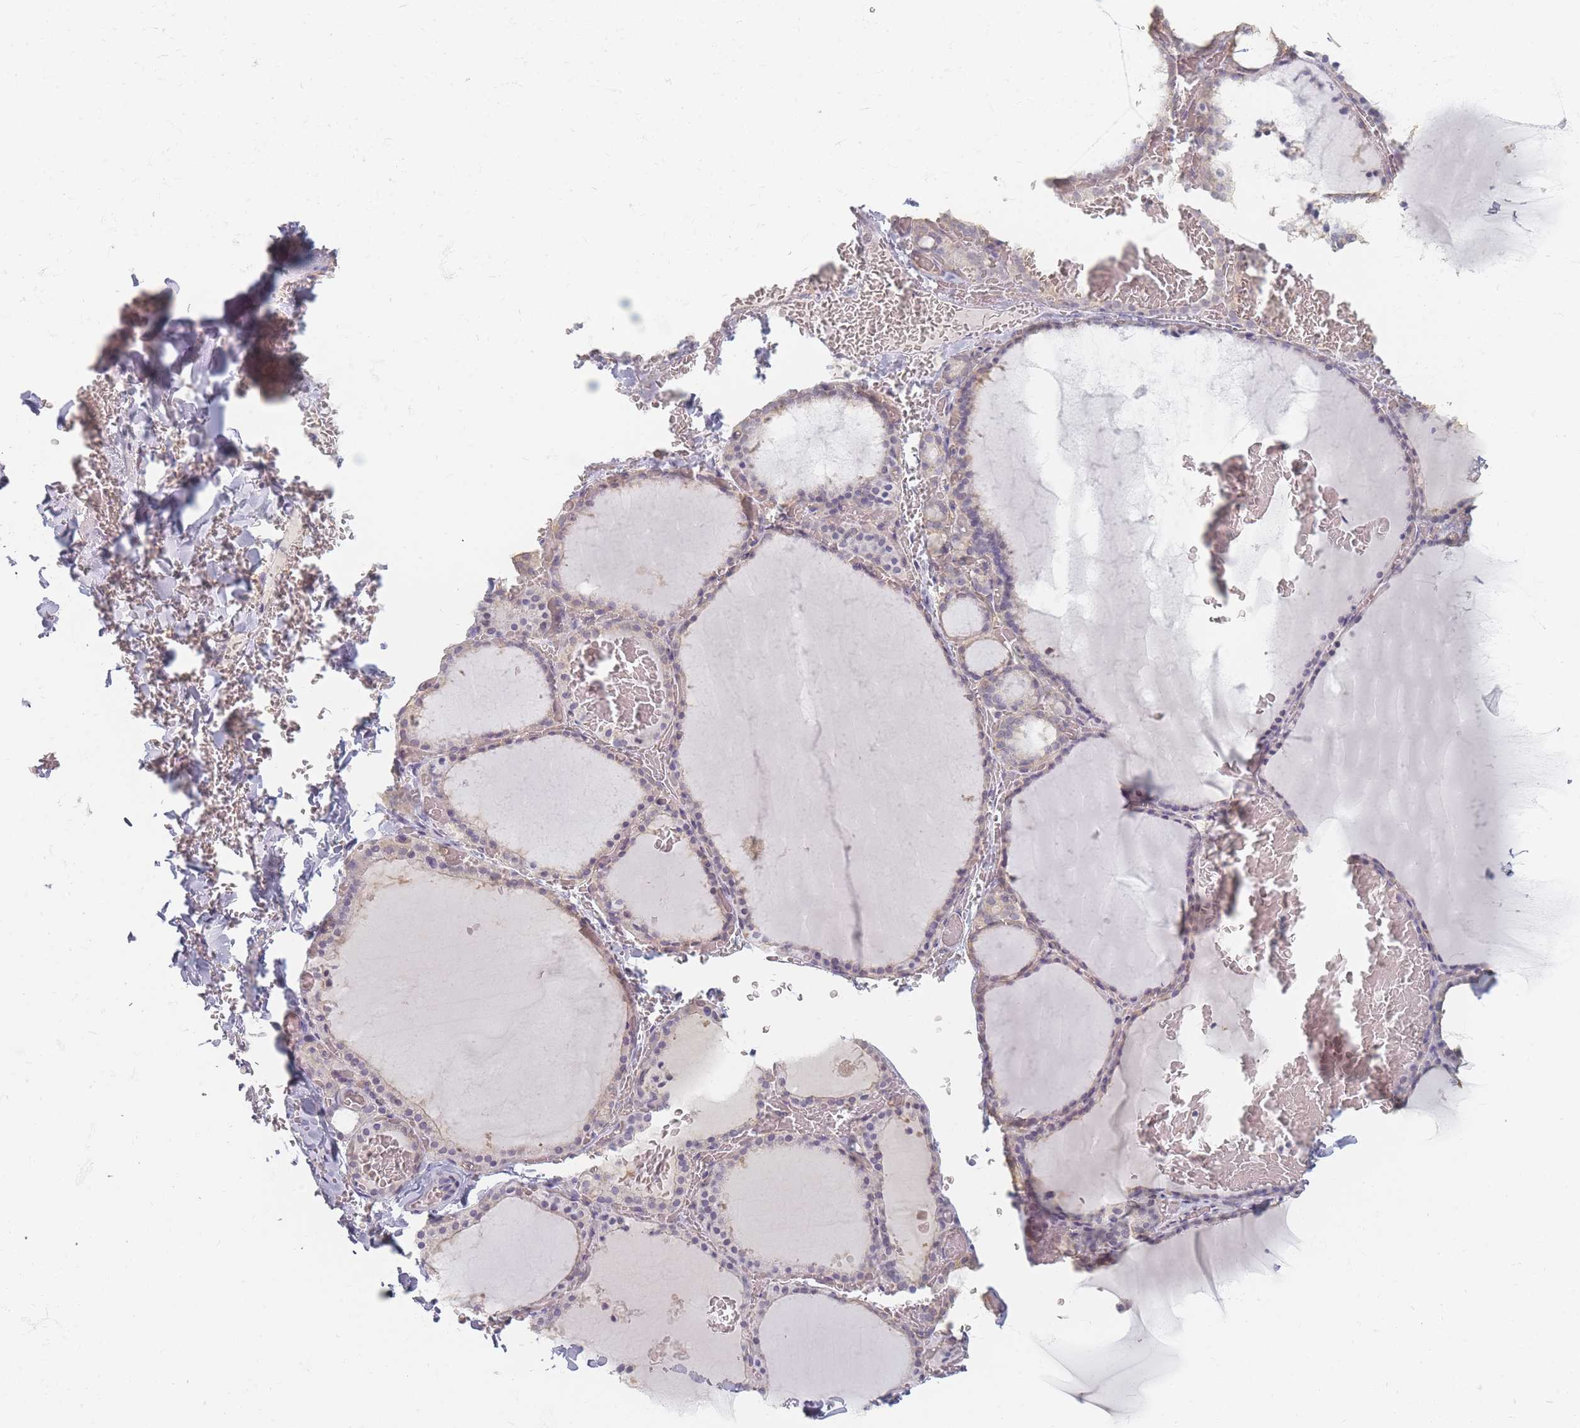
{"staining": {"intensity": "weak", "quantity": "<25%", "location": "cytoplasmic/membranous,nuclear"}, "tissue": "thyroid gland", "cell_type": "Glandular cells", "image_type": "normal", "snomed": [{"axis": "morphology", "description": "Normal tissue, NOS"}, {"axis": "topography", "description": "Thyroid gland"}], "caption": "DAB (3,3'-diaminobenzidine) immunohistochemical staining of benign human thyroid gland shows no significant staining in glandular cells.", "gene": "RFTN1", "patient": {"sex": "female", "age": 39}}